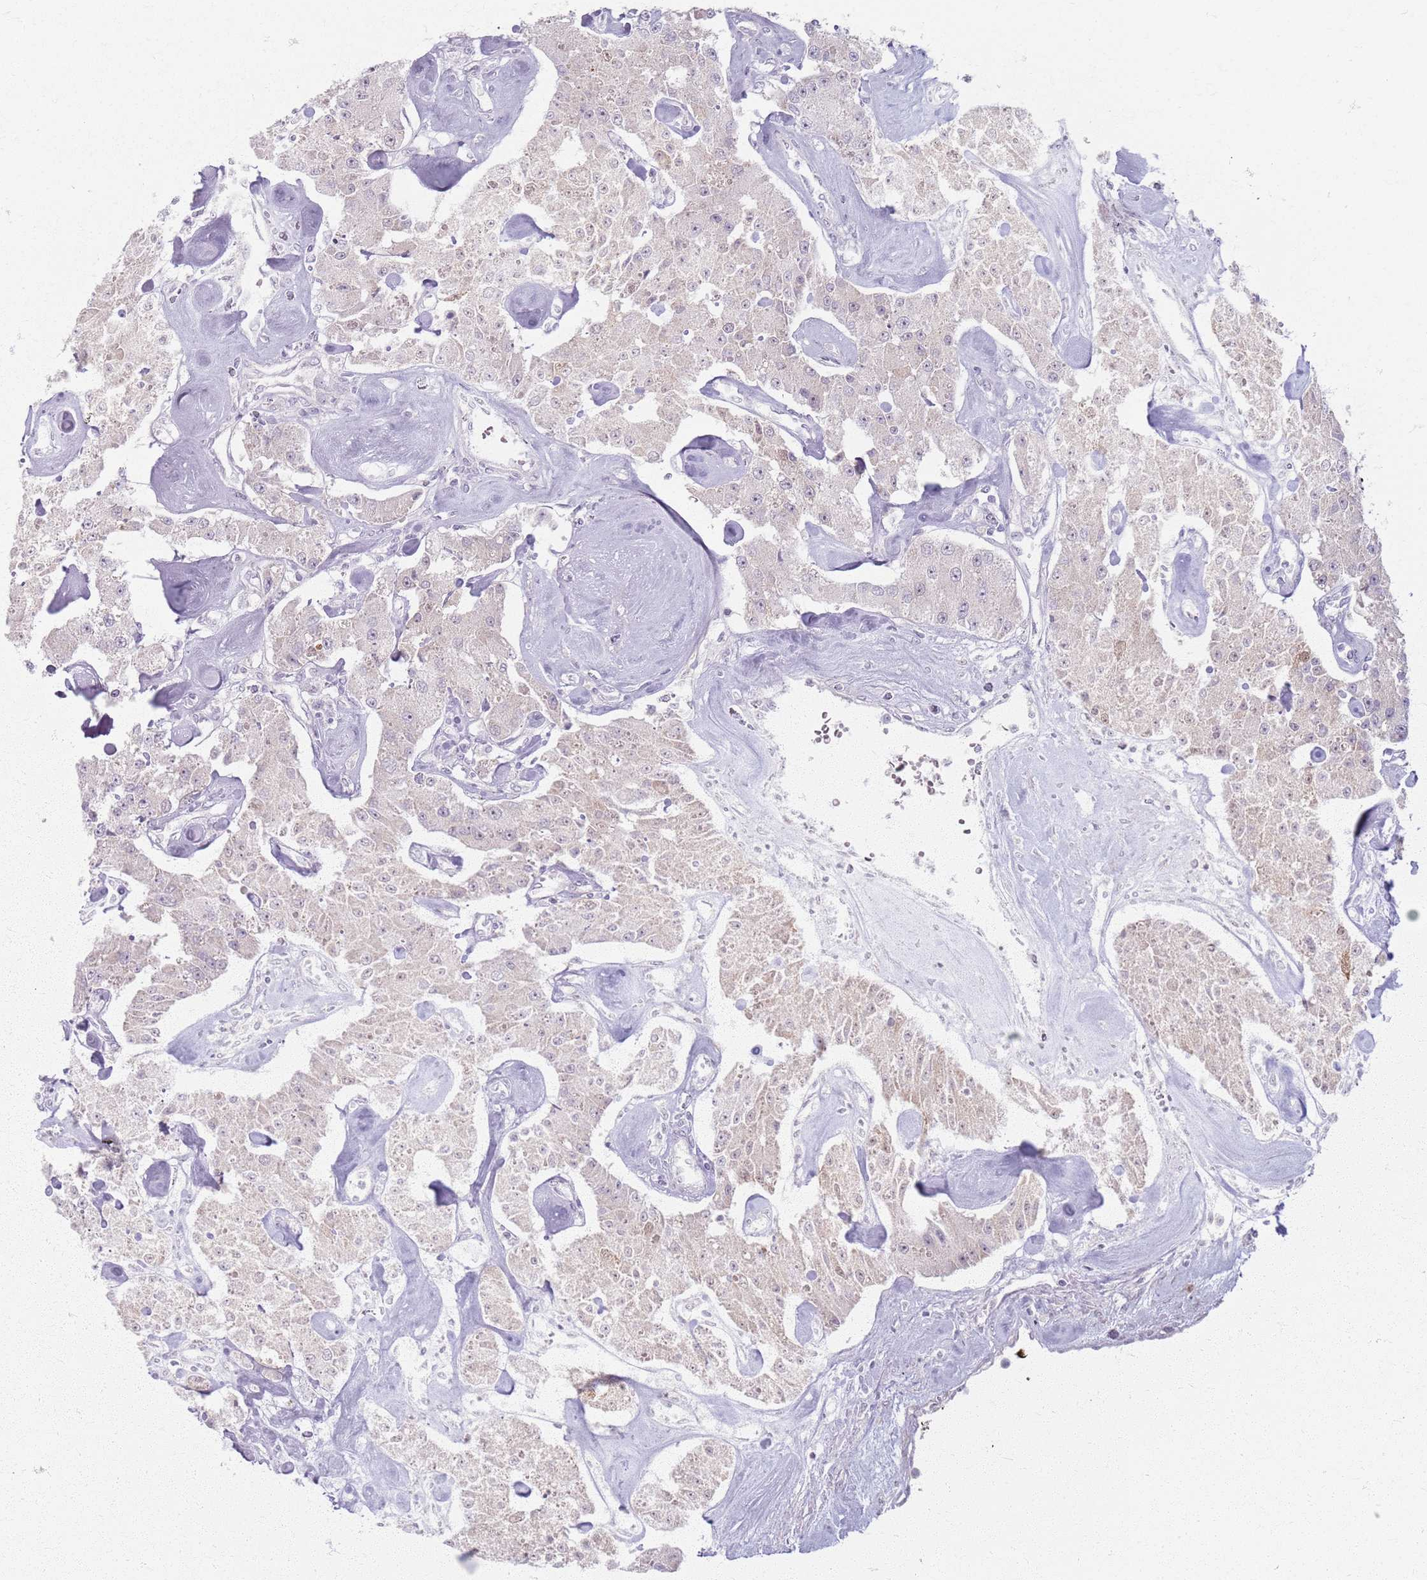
{"staining": {"intensity": "negative", "quantity": "none", "location": "none"}, "tissue": "carcinoid", "cell_type": "Tumor cells", "image_type": "cancer", "snomed": [{"axis": "morphology", "description": "Carcinoid, malignant, NOS"}, {"axis": "topography", "description": "Pancreas"}], "caption": "This is a histopathology image of immunohistochemistry (IHC) staining of malignant carcinoid, which shows no expression in tumor cells.", "gene": "CRIPT", "patient": {"sex": "male", "age": 41}}